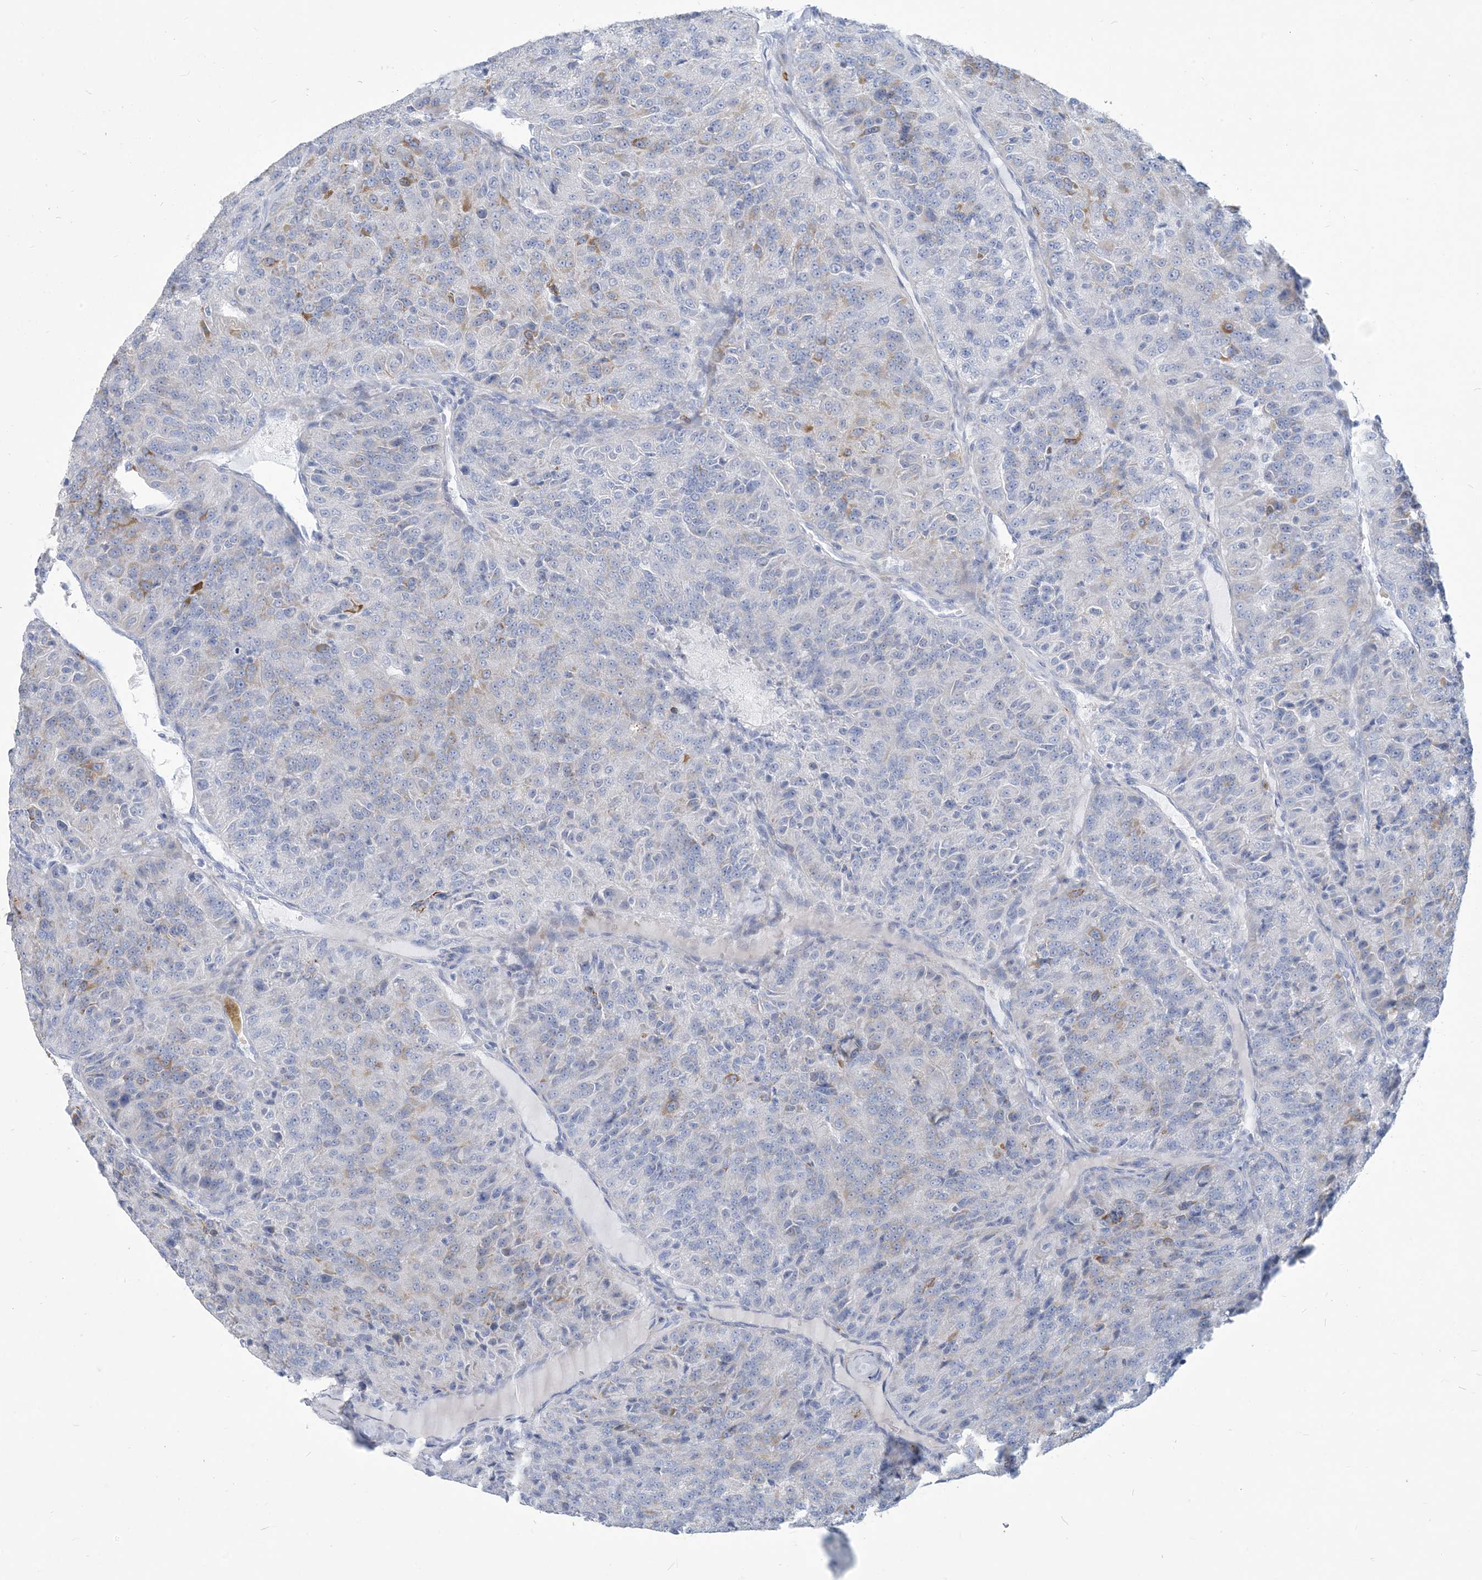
{"staining": {"intensity": "moderate", "quantity": "<25%", "location": "cytoplasmic/membranous"}, "tissue": "renal cancer", "cell_type": "Tumor cells", "image_type": "cancer", "snomed": [{"axis": "morphology", "description": "Adenocarcinoma, NOS"}, {"axis": "topography", "description": "Kidney"}], "caption": "Immunohistochemistry (IHC) photomicrograph of neoplastic tissue: human renal cancer (adenocarcinoma) stained using IHC reveals low levels of moderate protein expression localized specifically in the cytoplasmic/membranous of tumor cells, appearing as a cytoplasmic/membranous brown color.", "gene": "MOXD1", "patient": {"sex": "female", "age": 63}}